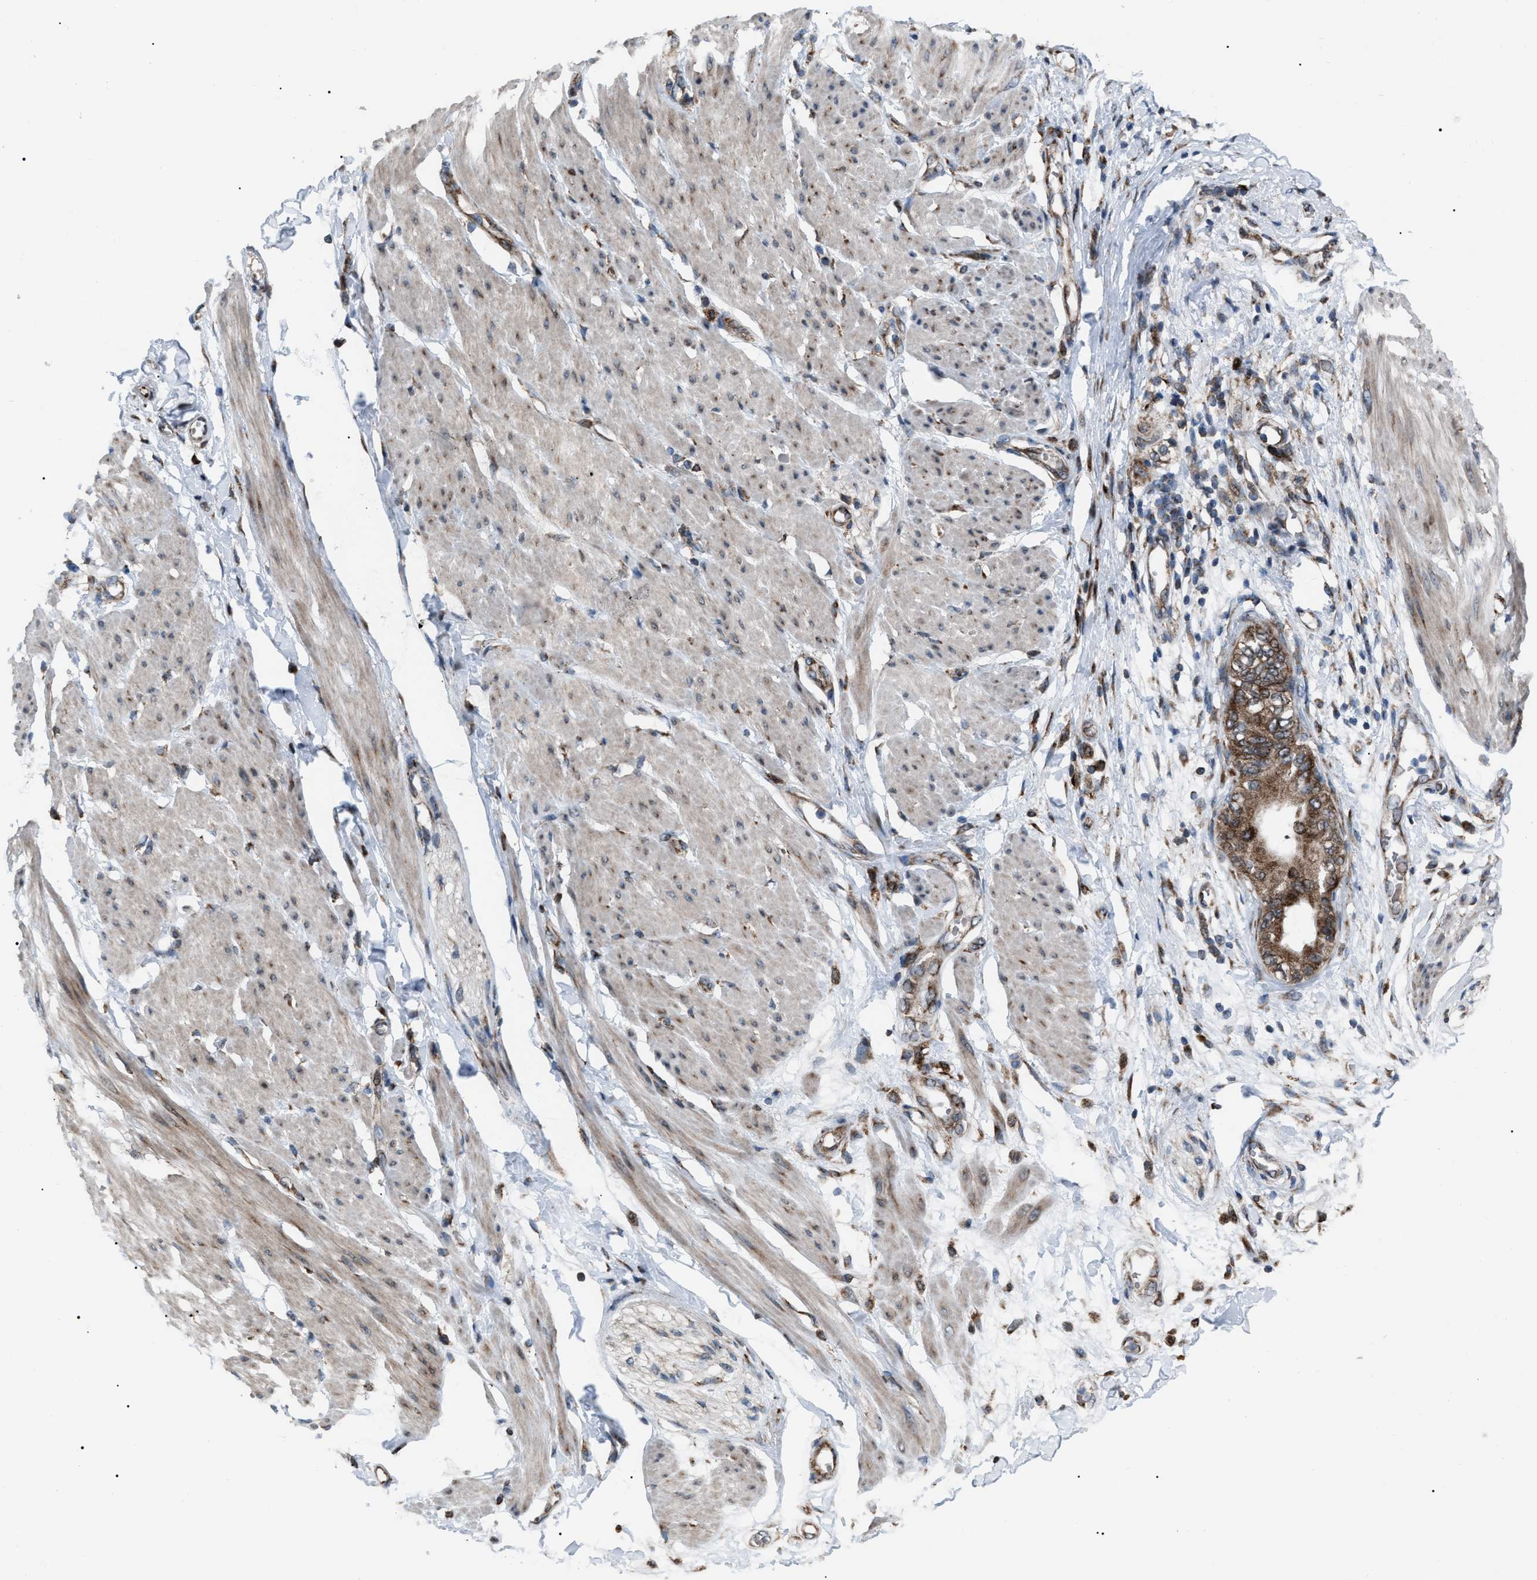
{"staining": {"intensity": "moderate", "quantity": ">75%", "location": "cytoplasmic/membranous"}, "tissue": "pancreatic cancer", "cell_type": "Tumor cells", "image_type": "cancer", "snomed": [{"axis": "morphology", "description": "Normal tissue, NOS"}, {"axis": "morphology", "description": "Adenocarcinoma, NOS"}, {"axis": "topography", "description": "Pancreas"}, {"axis": "topography", "description": "Duodenum"}], "caption": "Immunohistochemistry (IHC) staining of pancreatic cancer, which shows medium levels of moderate cytoplasmic/membranous staining in approximately >75% of tumor cells indicating moderate cytoplasmic/membranous protein staining. The staining was performed using DAB (brown) for protein detection and nuclei were counterstained in hematoxylin (blue).", "gene": "AGO2", "patient": {"sex": "female", "age": 60}}